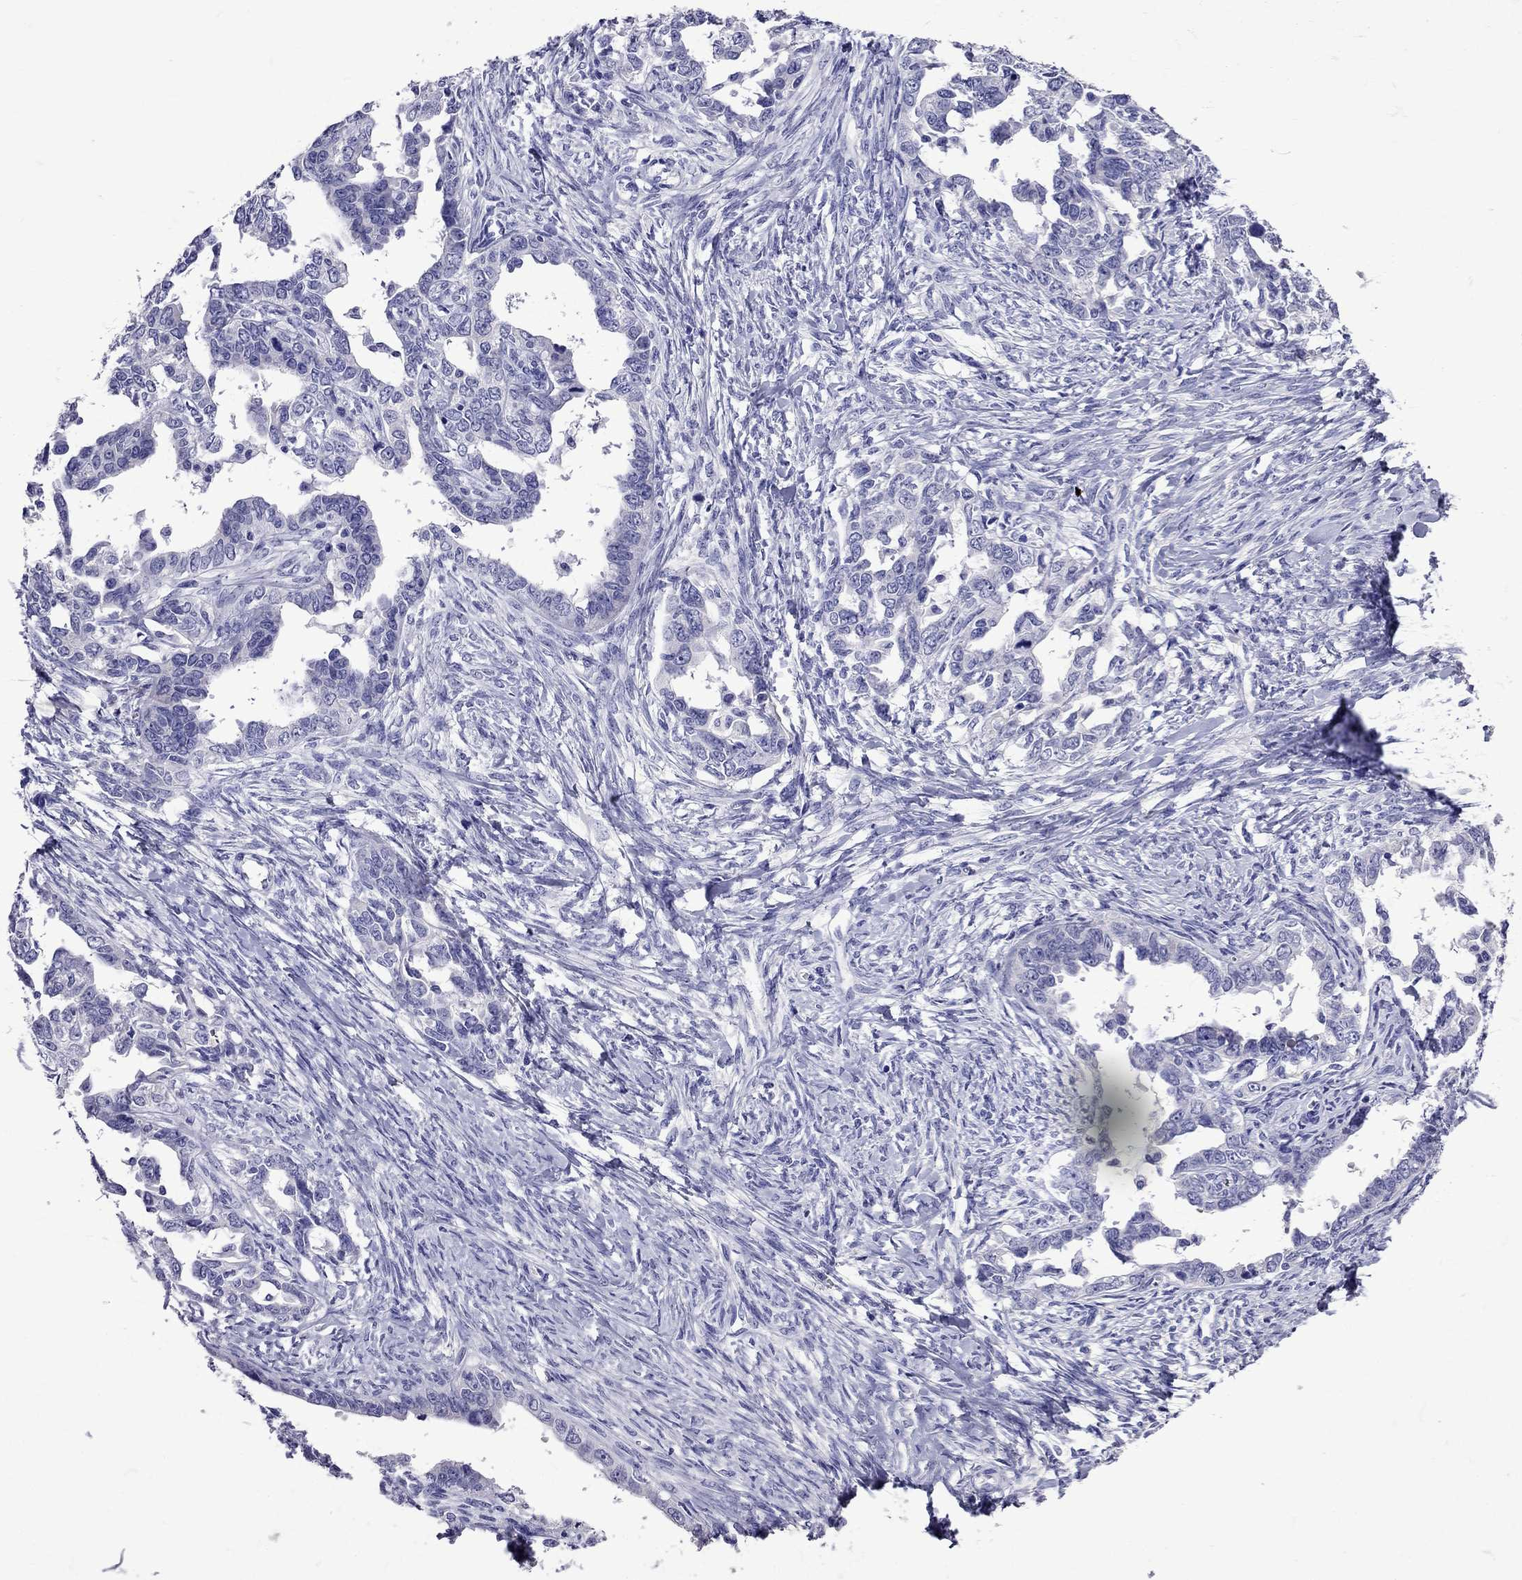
{"staining": {"intensity": "negative", "quantity": "none", "location": "none"}, "tissue": "ovarian cancer", "cell_type": "Tumor cells", "image_type": "cancer", "snomed": [{"axis": "morphology", "description": "Cystadenocarcinoma, serous, NOS"}, {"axis": "topography", "description": "Ovary"}], "caption": "Protein analysis of ovarian cancer (serous cystadenocarcinoma) reveals no significant expression in tumor cells.", "gene": "TBR1", "patient": {"sex": "female", "age": 69}}